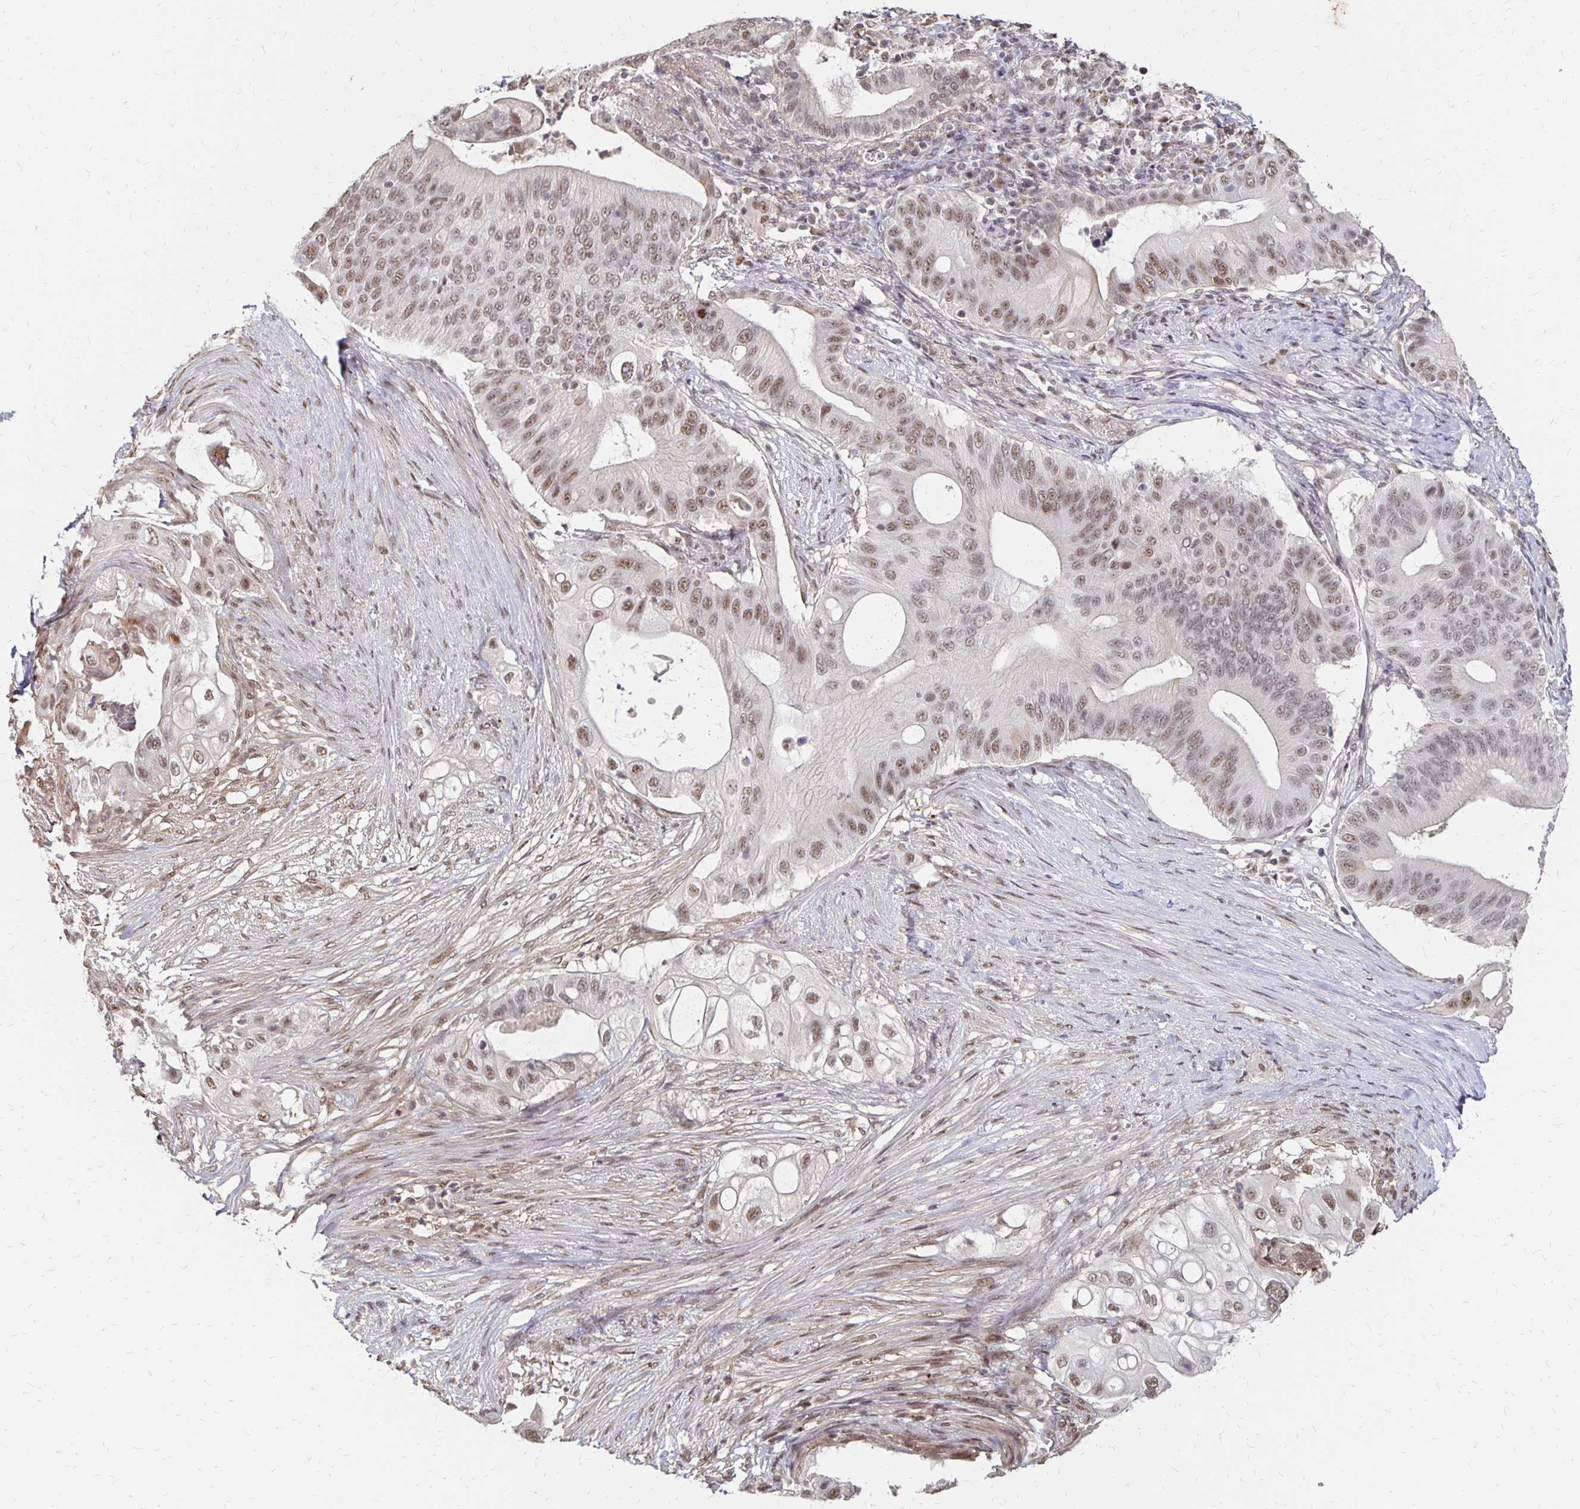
{"staining": {"intensity": "moderate", "quantity": ">75%", "location": "nuclear"}, "tissue": "pancreatic cancer", "cell_type": "Tumor cells", "image_type": "cancer", "snomed": [{"axis": "morphology", "description": "Adenocarcinoma, NOS"}, {"axis": "topography", "description": "Pancreas"}], "caption": "Protein expression analysis of pancreatic adenocarcinoma shows moderate nuclear staining in about >75% of tumor cells.", "gene": "CLASRP", "patient": {"sex": "female", "age": 72}}